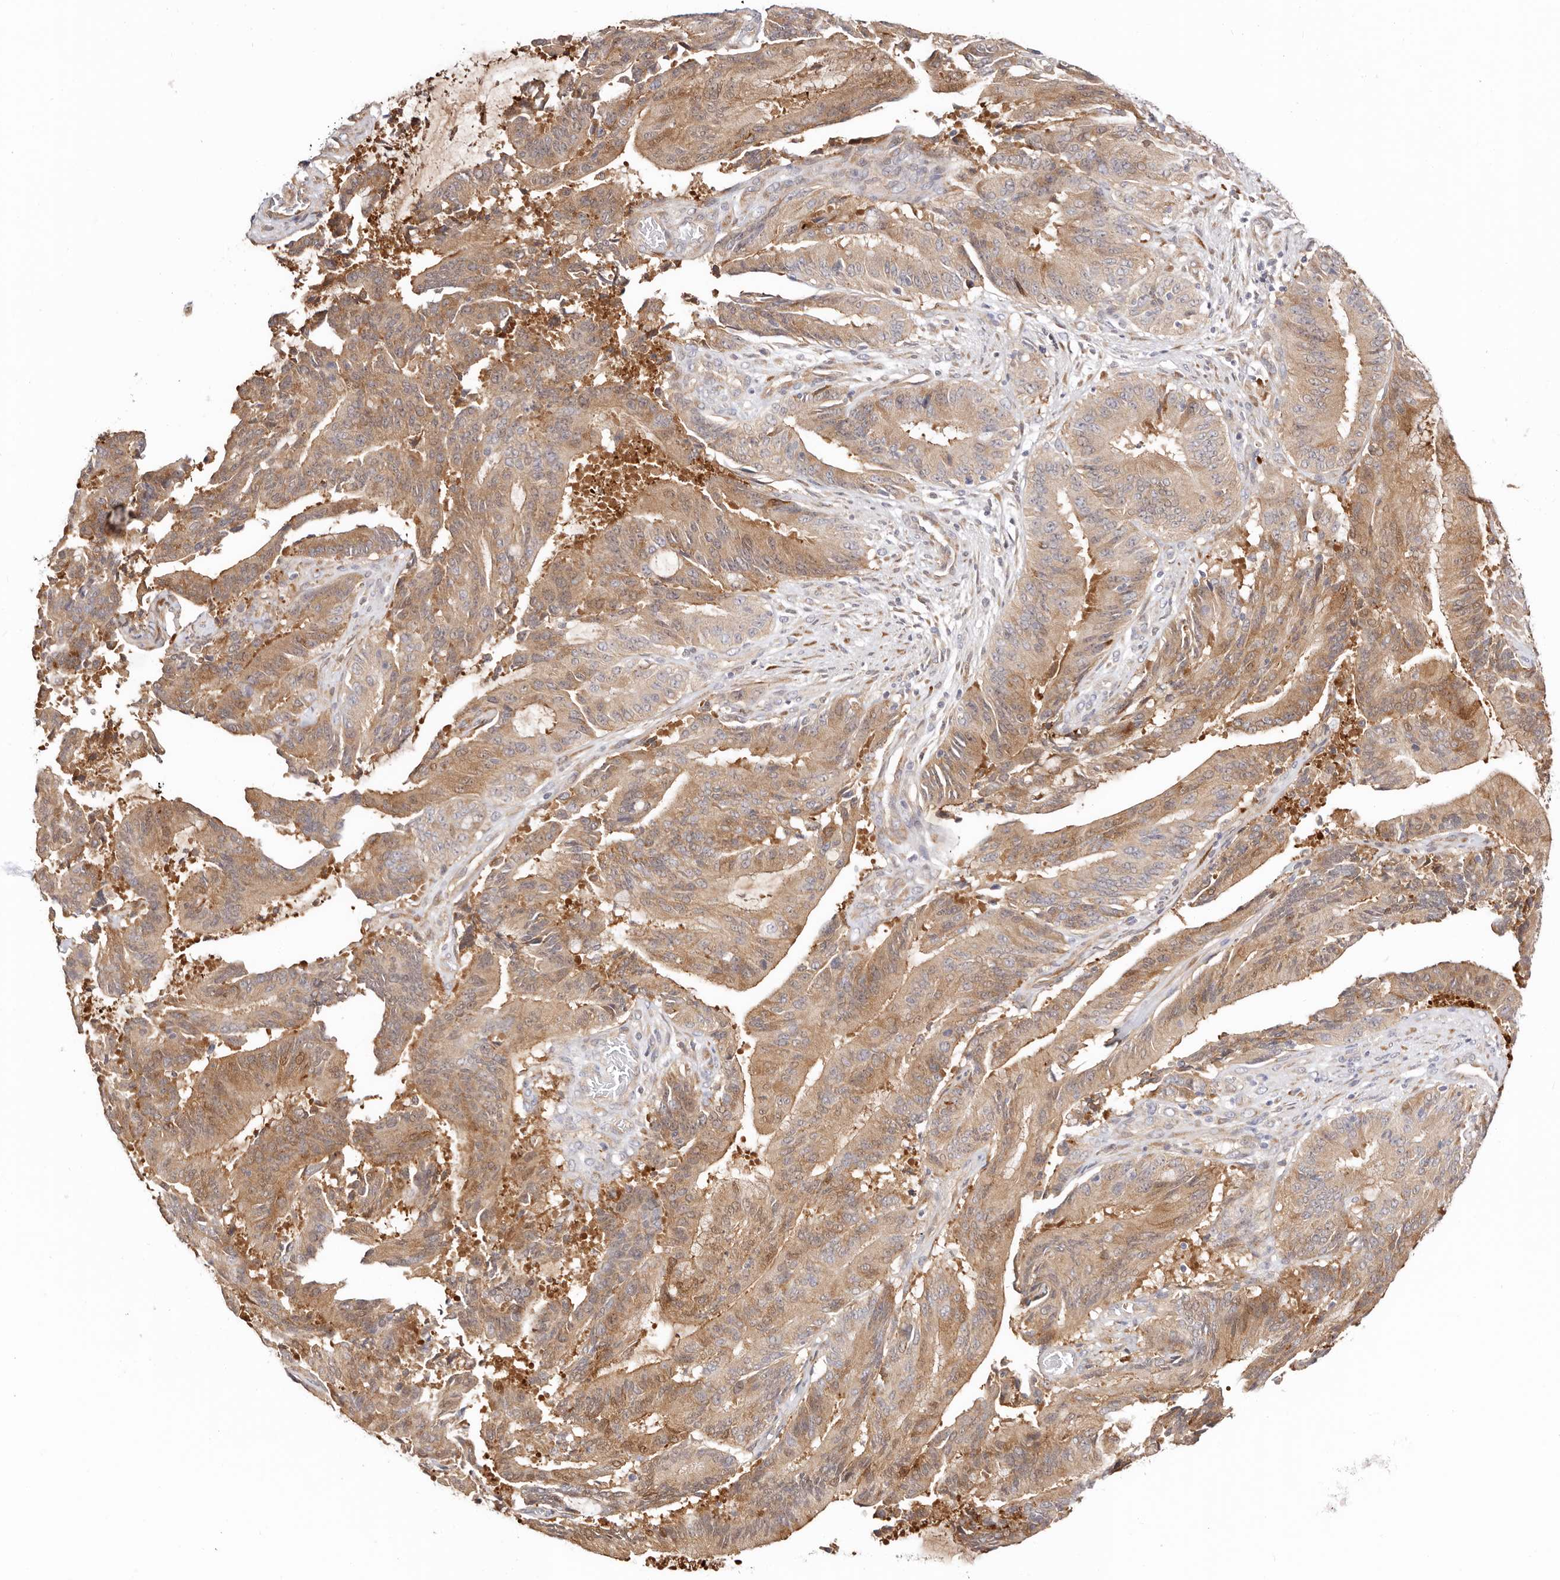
{"staining": {"intensity": "moderate", "quantity": ">75%", "location": "cytoplasmic/membranous,nuclear"}, "tissue": "liver cancer", "cell_type": "Tumor cells", "image_type": "cancer", "snomed": [{"axis": "morphology", "description": "Normal tissue, NOS"}, {"axis": "morphology", "description": "Cholangiocarcinoma"}, {"axis": "topography", "description": "Liver"}, {"axis": "topography", "description": "Peripheral nerve tissue"}], "caption": "Tumor cells exhibit medium levels of moderate cytoplasmic/membranous and nuclear expression in about >75% of cells in liver cancer. The staining was performed using DAB, with brown indicating positive protein expression. Nuclei are stained blue with hematoxylin.", "gene": "BCL2L15", "patient": {"sex": "female", "age": 73}}